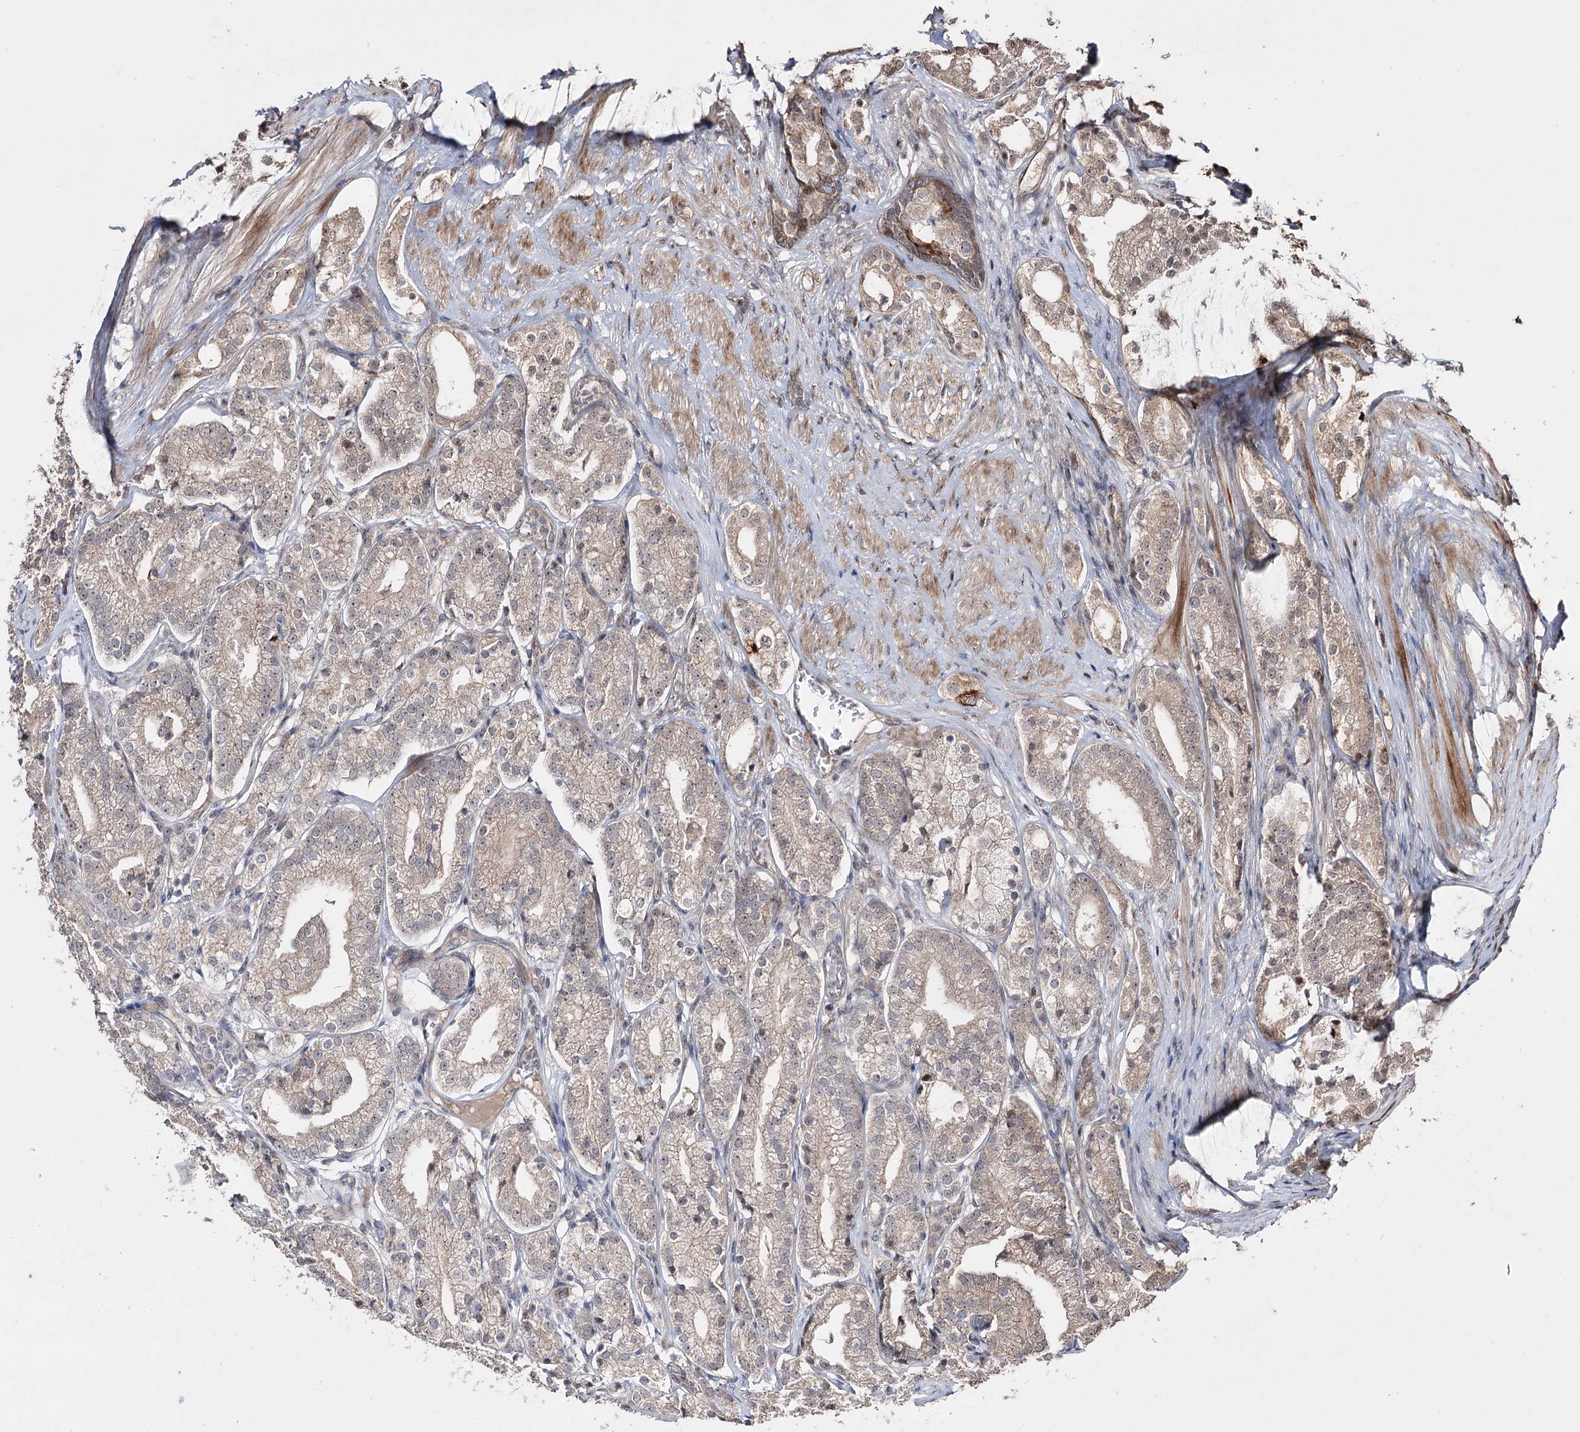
{"staining": {"intensity": "weak", "quantity": "25%-75%", "location": "cytoplasmic/membranous,nuclear"}, "tissue": "prostate cancer", "cell_type": "Tumor cells", "image_type": "cancer", "snomed": [{"axis": "morphology", "description": "Adenocarcinoma, High grade"}, {"axis": "topography", "description": "Prostate"}], "caption": "High-magnification brightfield microscopy of prostate cancer (adenocarcinoma (high-grade)) stained with DAB (brown) and counterstained with hematoxylin (blue). tumor cells exhibit weak cytoplasmic/membranous and nuclear positivity is seen in about25%-75% of cells. The staining was performed using DAB (3,3'-diaminobenzidine), with brown indicating positive protein expression. Nuclei are stained blue with hematoxylin.", "gene": "CPNE8", "patient": {"sex": "male", "age": 69}}